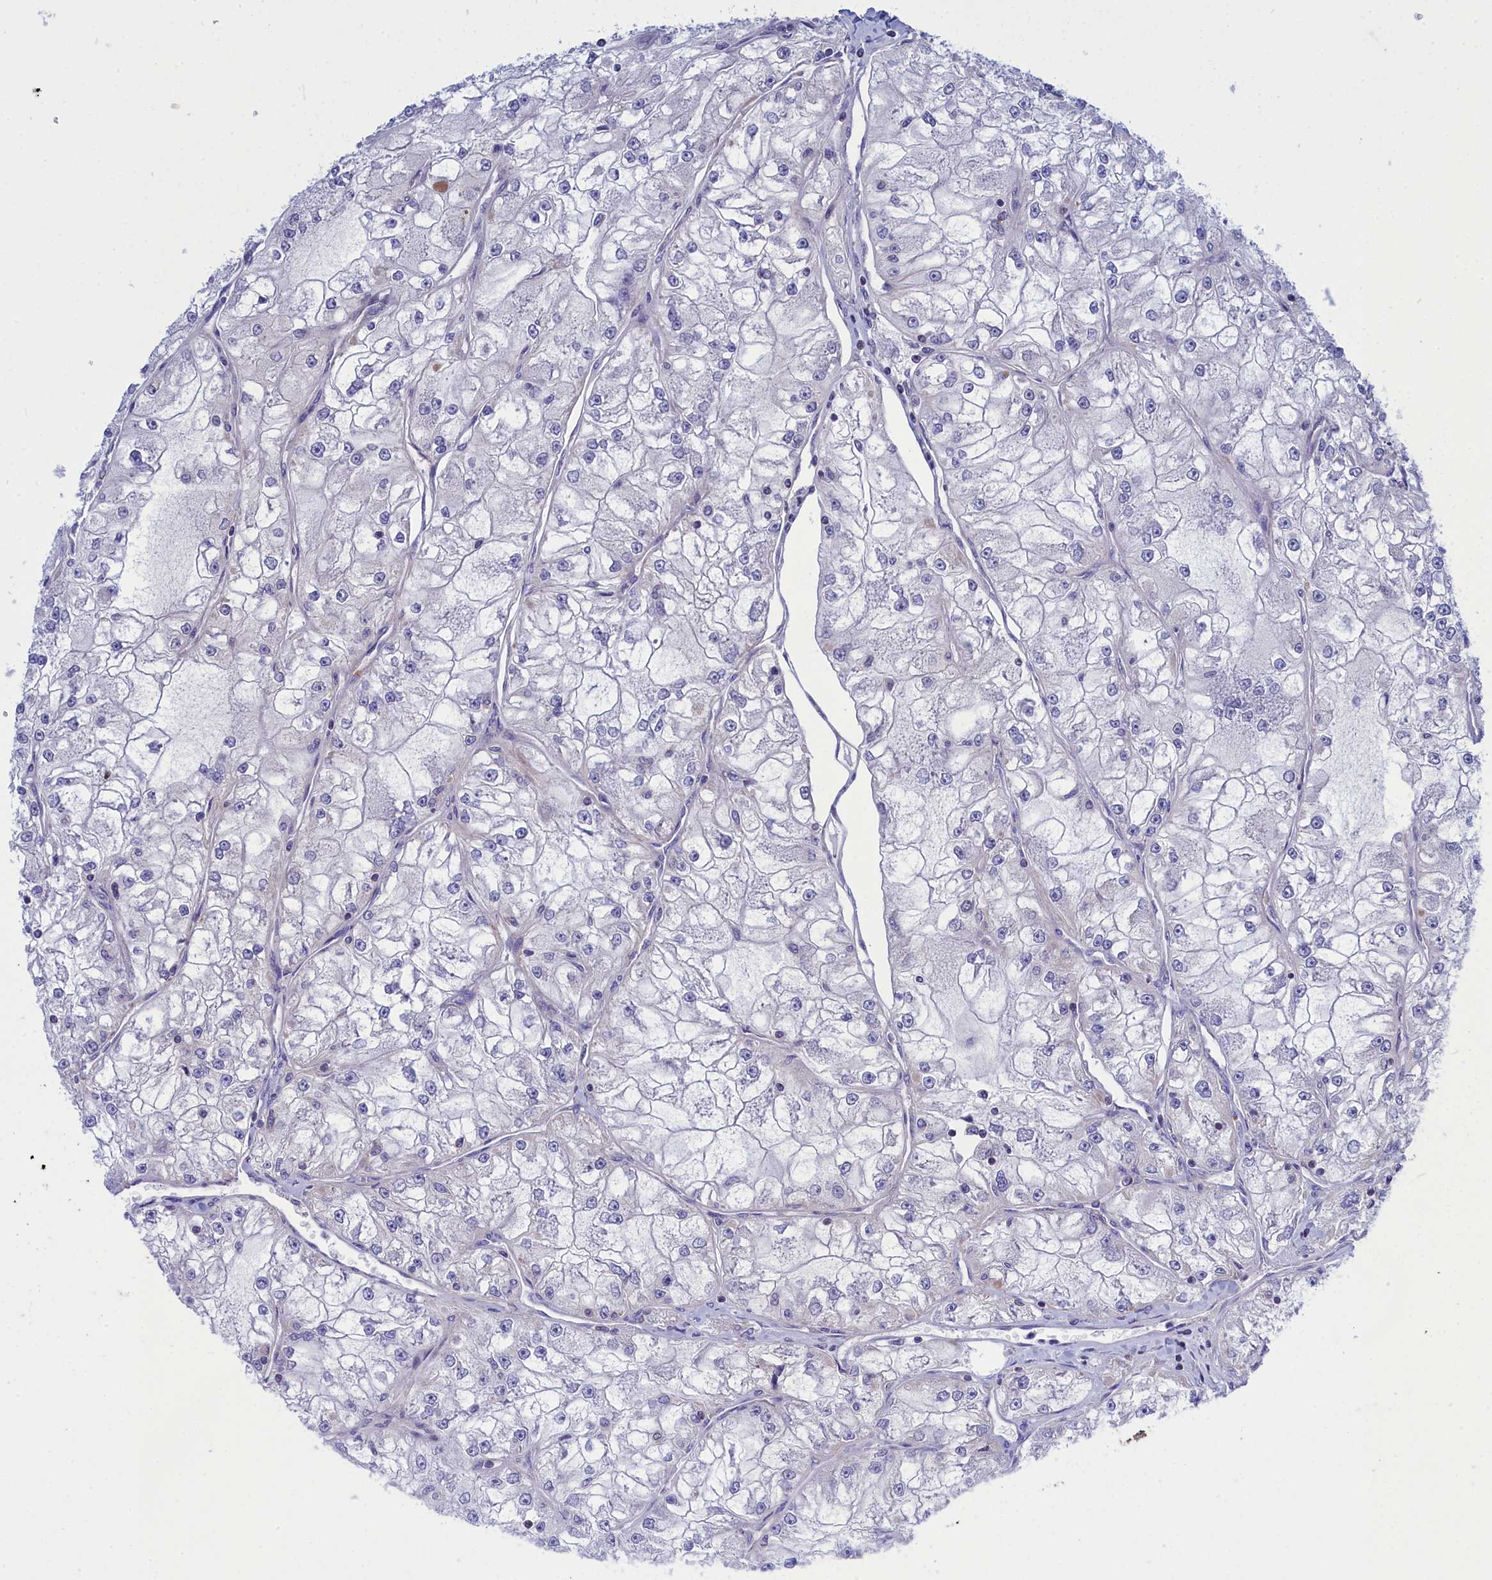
{"staining": {"intensity": "negative", "quantity": "none", "location": "none"}, "tissue": "renal cancer", "cell_type": "Tumor cells", "image_type": "cancer", "snomed": [{"axis": "morphology", "description": "Adenocarcinoma, NOS"}, {"axis": "topography", "description": "Kidney"}], "caption": "Tumor cells are negative for brown protein staining in renal adenocarcinoma. (Brightfield microscopy of DAB immunohistochemistry (IHC) at high magnification).", "gene": "CCRL2", "patient": {"sex": "female", "age": 72}}